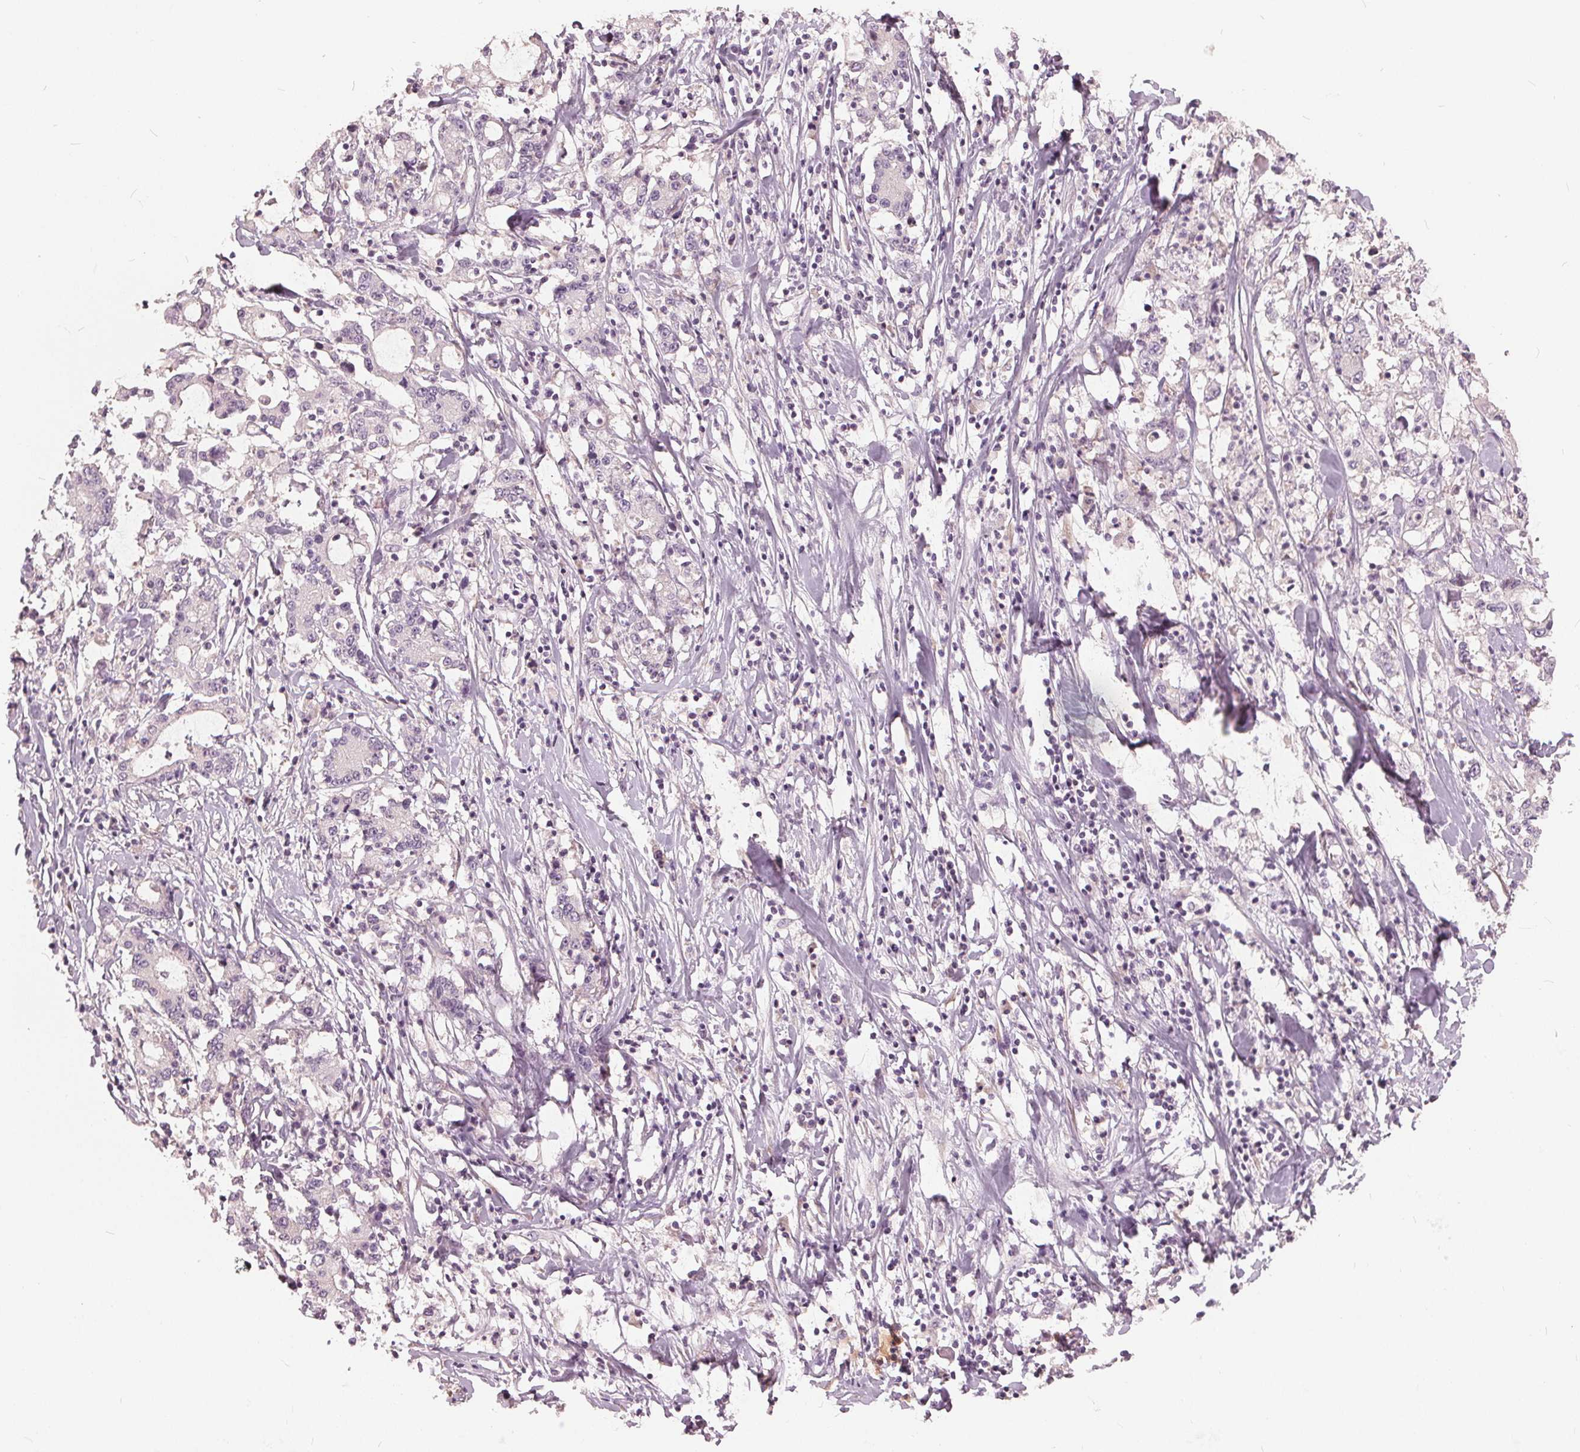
{"staining": {"intensity": "negative", "quantity": "none", "location": "none"}, "tissue": "stomach cancer", "cell_type": "Tumor cells", "image_type": "cancer", "snomed": [{"axis": "morphology", "description": "Adenocarcinoma, NOS"}, {"axis": "topography", "description": "Stomach, upper"}], "caption": "This is a micrograph of IHC staining of stomach adenocarcinoma, which shows no staining in tumor cells.", "gene": "KLK13", "patient": {"sex": "male", "age": 68}}